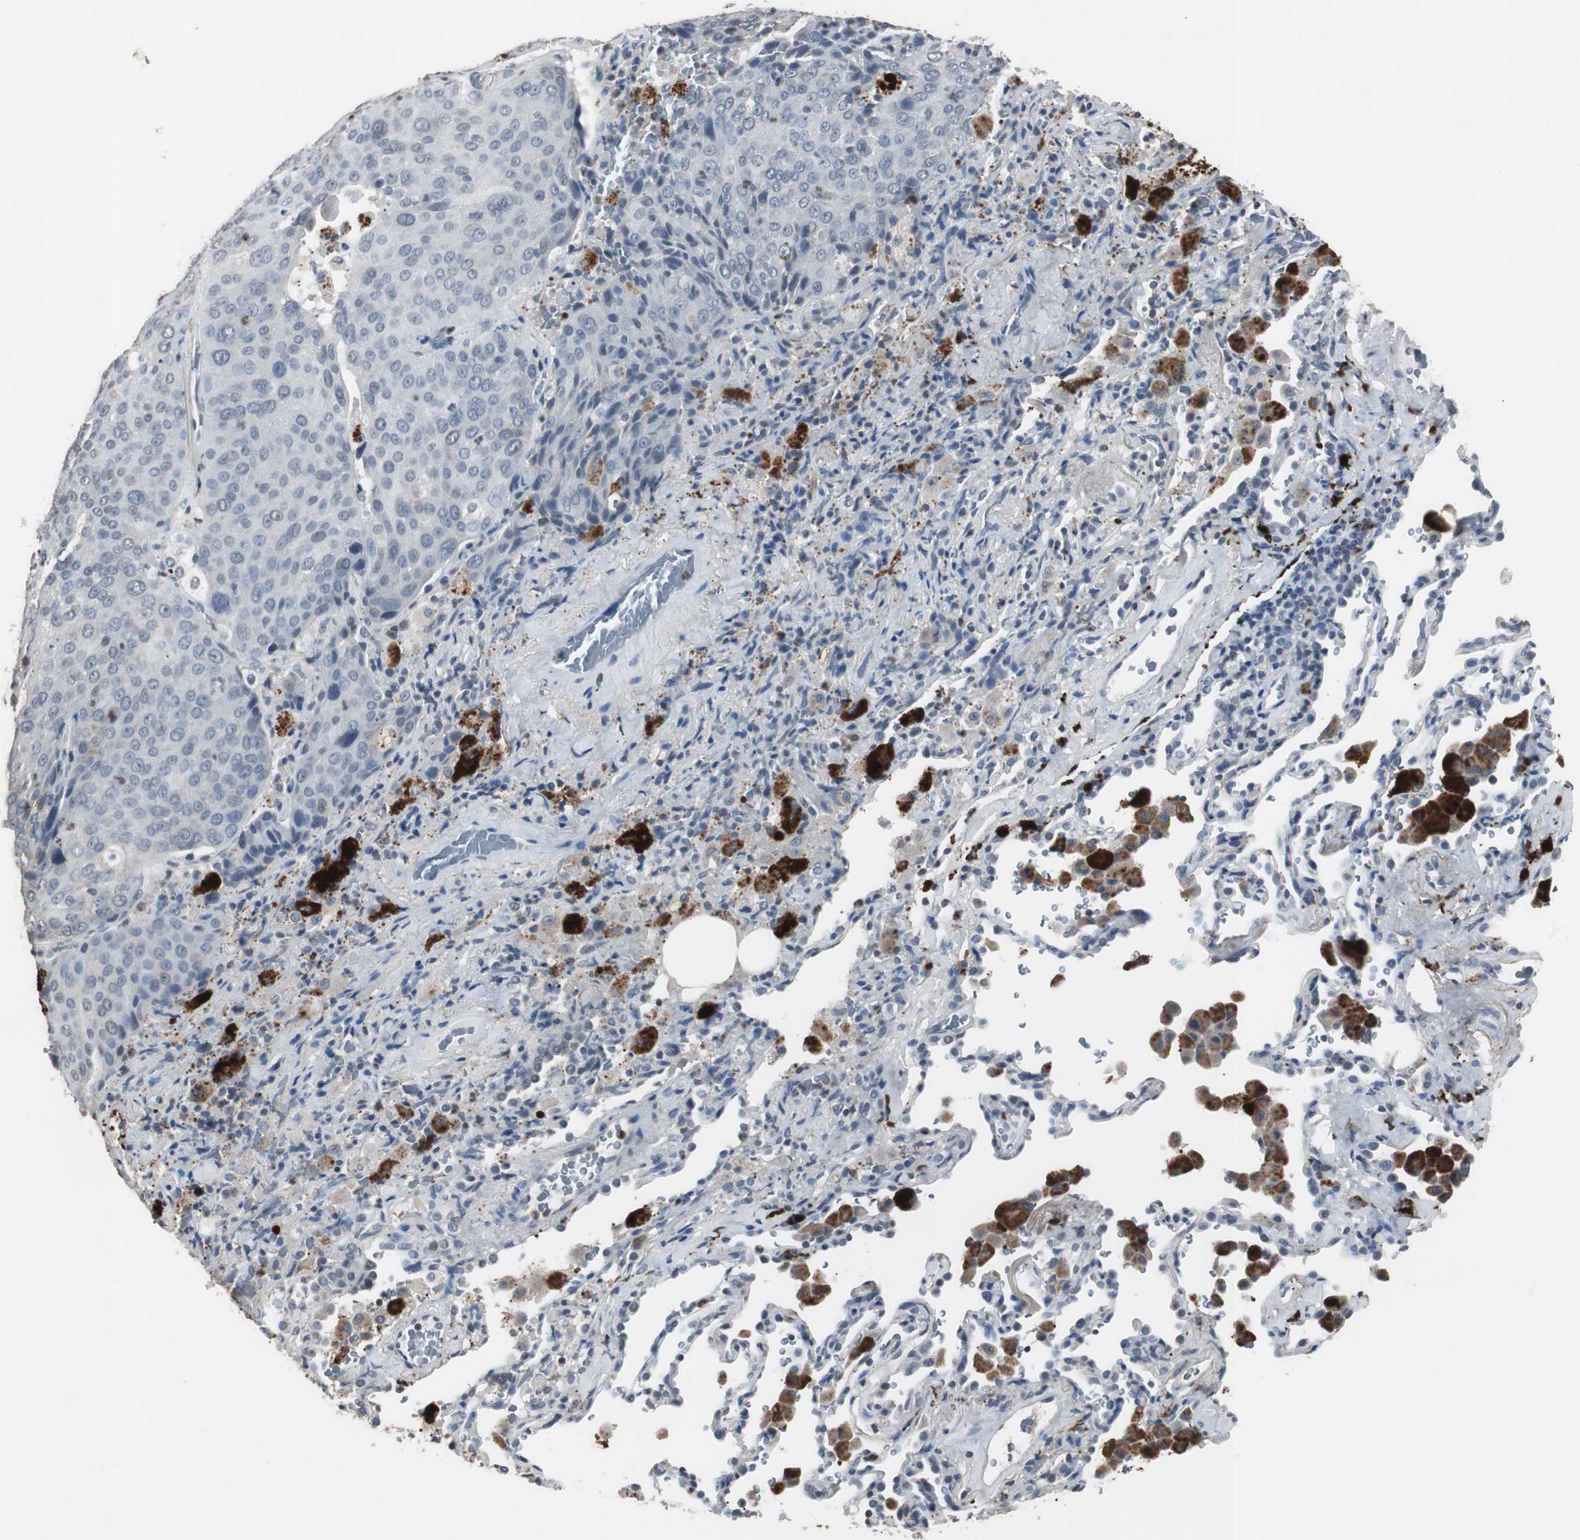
{"staining": {"intensity": "negative", "quantity": "none", "location": "none"}, "tissue": "lung cancer", "cell_type": "Tumor cells", "image_type": "cancer", "snomed": [{"axis": "morphology", "description": "Squamous cell carcinoma, NOS"}, {"axis": "topography", "description": "Lung"}], "caption": "This is a histopathology image of IHC staining of lung cancer, which shows no staining in tumor cells. (Brightfield microscopy of DAB (3,3'-diaminobenzidine) immunohistochemistry (IHC) at high magnification).", "gene": "ADNP2", "patient": {"sex": "male", "age": 54}}